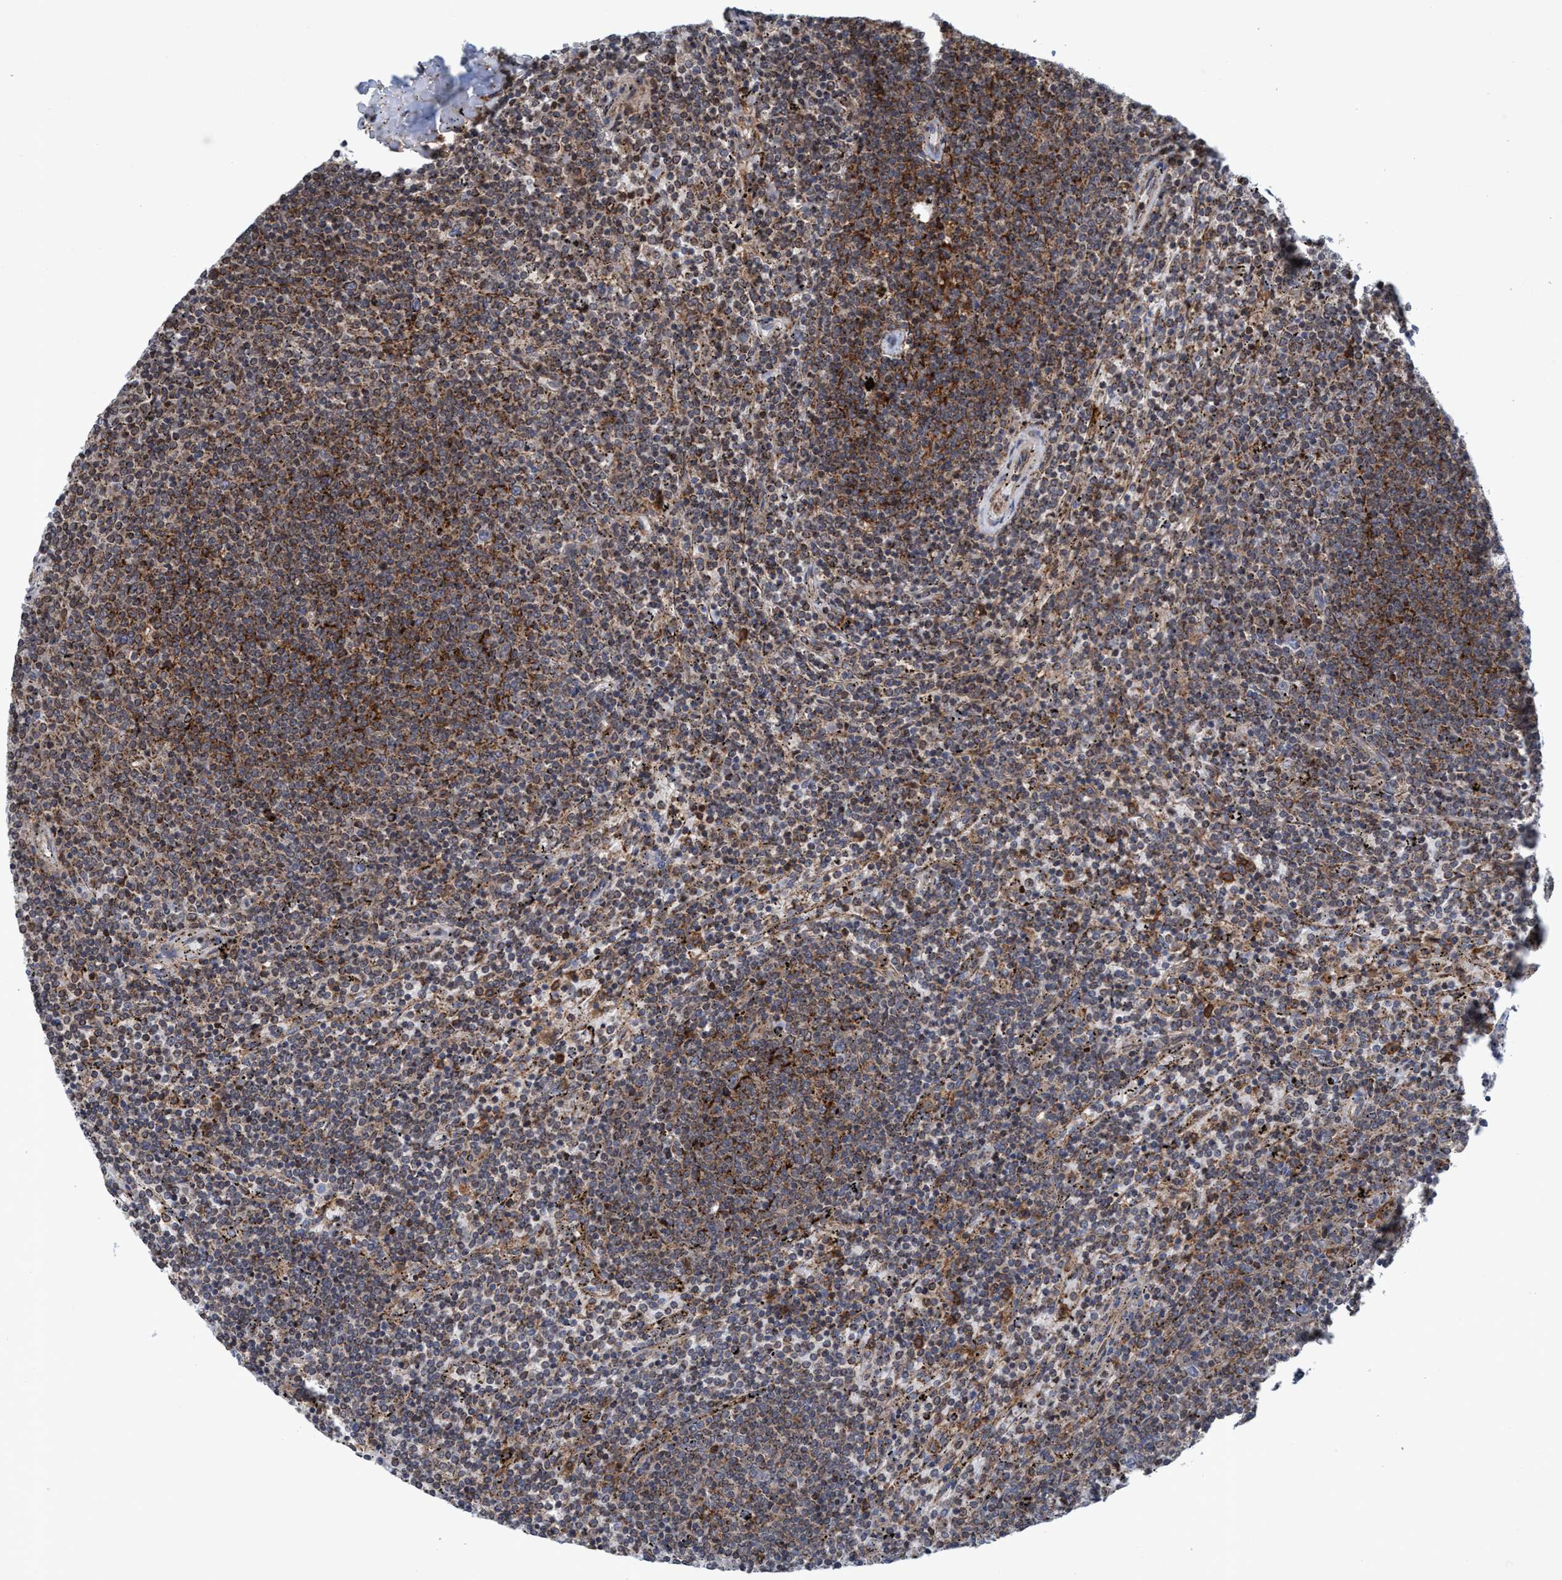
{"staining": {"intensity": "strong", "quantity": "25%-75%", "location": "cytoplasmic/membranous"}, "tissue": "lymphoma", "cell_type": "Tumor cells", "image_type": "cancer", "snomed": [{"axis": "morphology", "description": "Malignant lymphoma, non-Hodgkin's type, Low grade"}, {"axis": "topography", "description": "Spleen"}], "caption": "This photomicrograph displays immunohistochemistry staining of human low-grade malignant lymphoma, non-Hodgkin's type, with high strong cytoplasmic/membranous positivity in about 25%-75% of tumor cells.", "gene": "SLC16A3", "patient": {"sex": "female", "age": 50}}